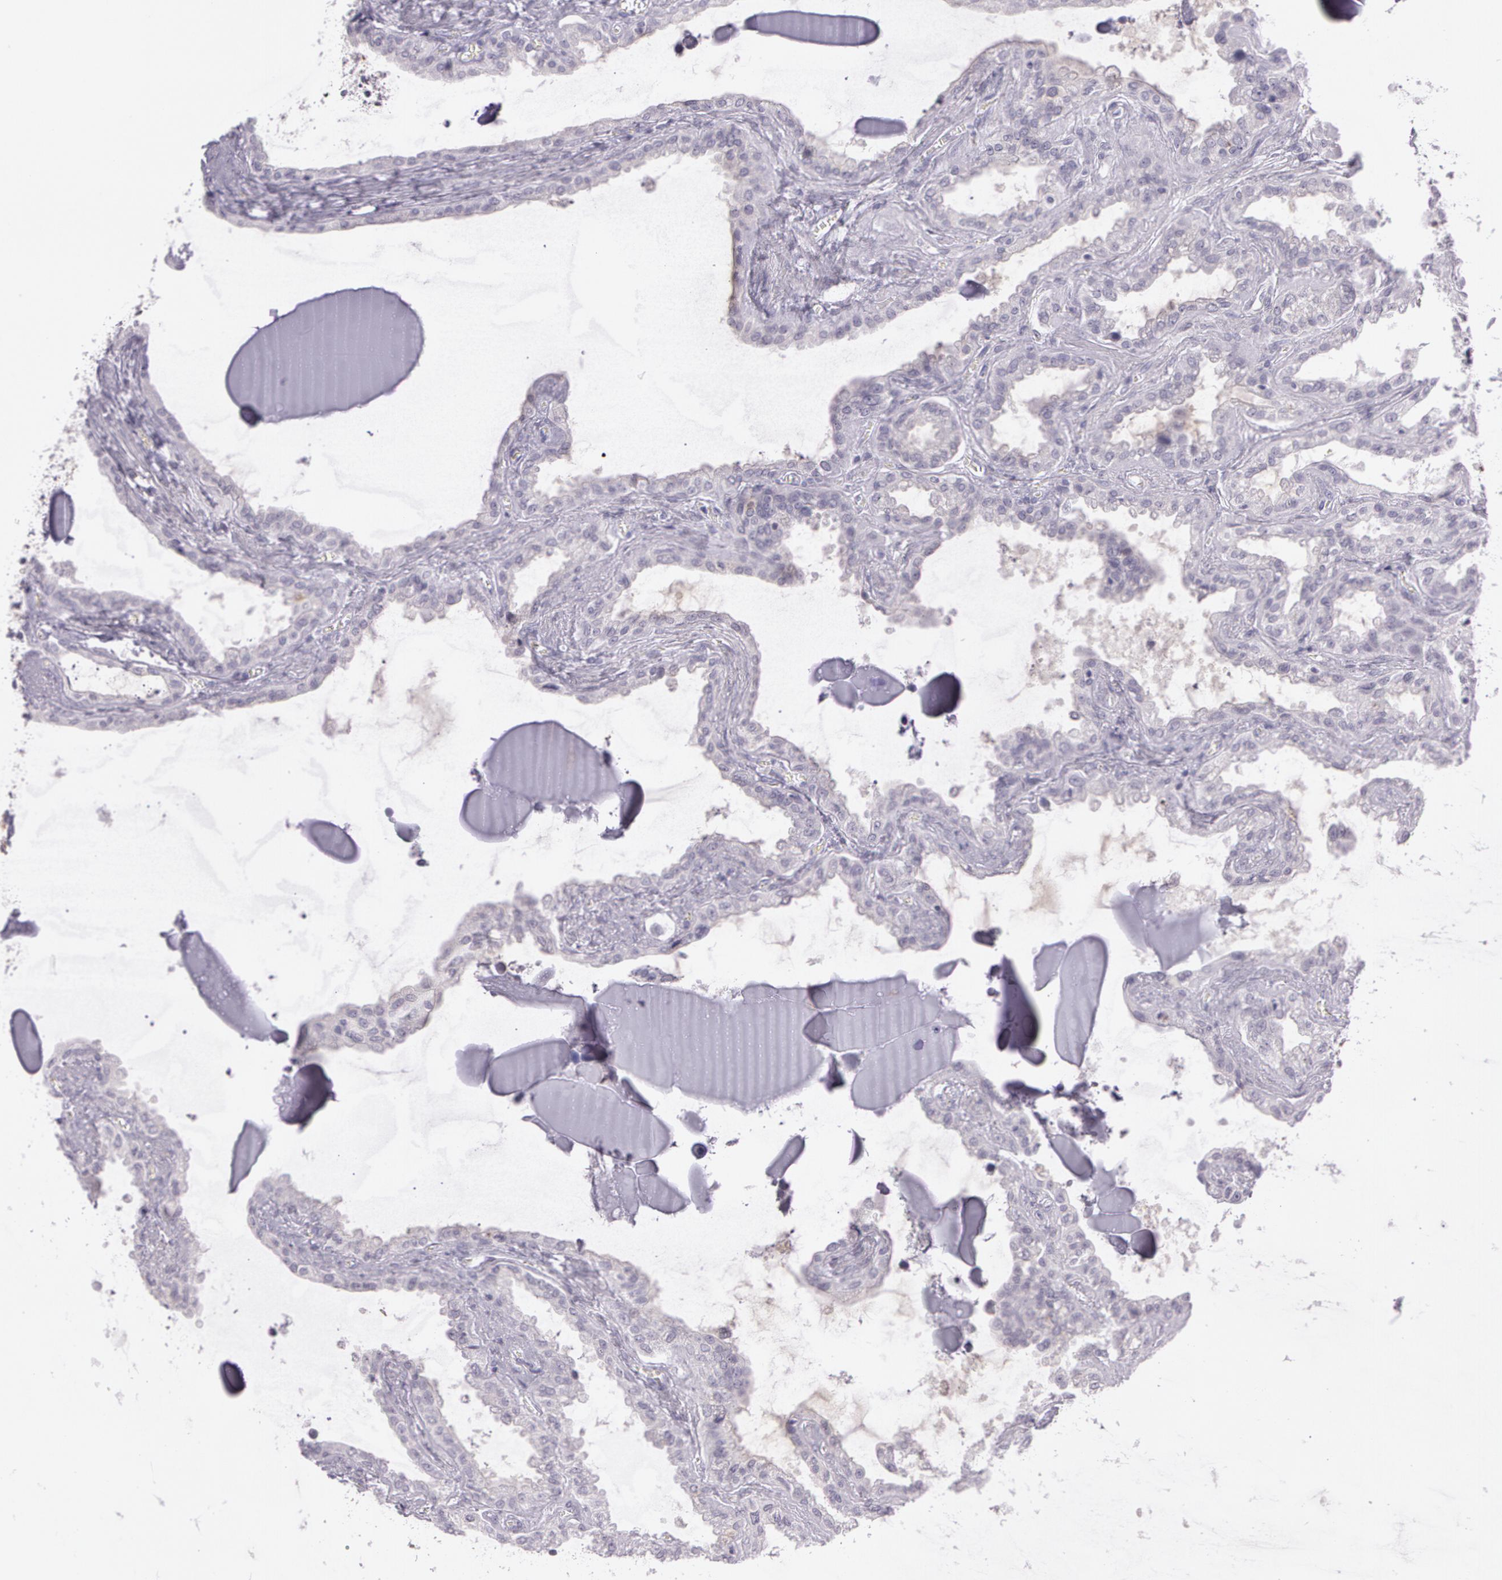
{"staining": {"intensity": "negative", "quantity": "none", "location": "none"}, "tissue": "seminal vesicle", "cell_type": "Glandular cells", "image_type": "normal", "snomed": [{"axis": "morphology", "description": "Normal tissue, NOS"}, {"axis": "morphology", "description": "Inflammation, NOS"}, {"axis": "topography", "description": "Urinary bladder"}, {"axis": "topography", "description": "Prostate"}, {"axis": "topography", "description": "Seminal veicle"}], "caption": "High power microscopy photomicrograph of an immunohistochemistry (IHC) histopathology image of normal seminal vesicle, revealing no significant staining in glandular cells.", "gene": "OTC", "patient": {"sex": "male", "age": 82}}